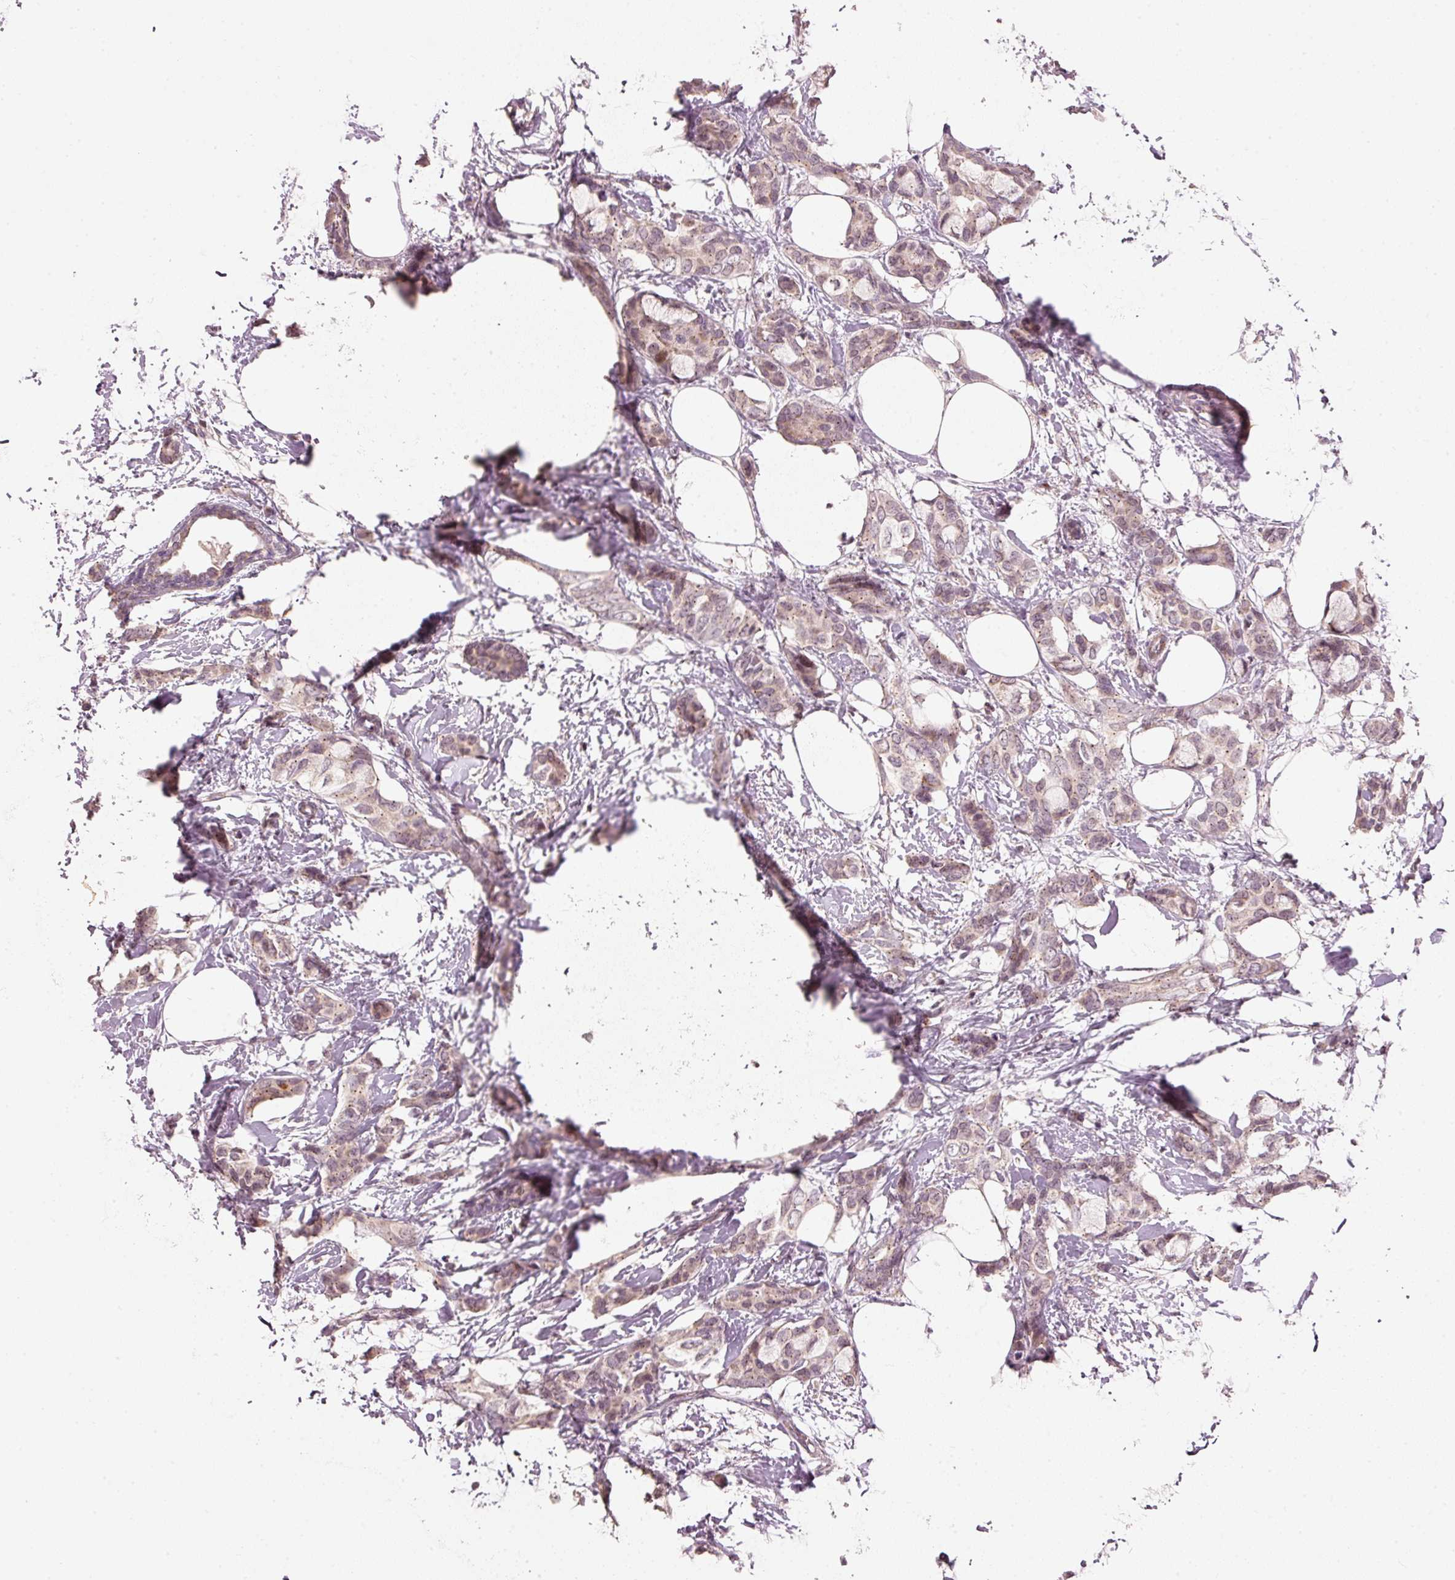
{"staining": {"intensity": "negative", "quantity": "none", "location": "none"}, "tissue": "breast cancer", "cell_type": "Tumor cells", "image_type": "cancer", "snomed": [{"axis": "morphology", "description": "Duct carcinoma"}, {"axis": "topography", "description": "Breast"}], "caption": "Tumor cells show no significant protein expression in breast cancer.", "gene": "TOB2", "patient": {"sex": "female", "age": 73}}